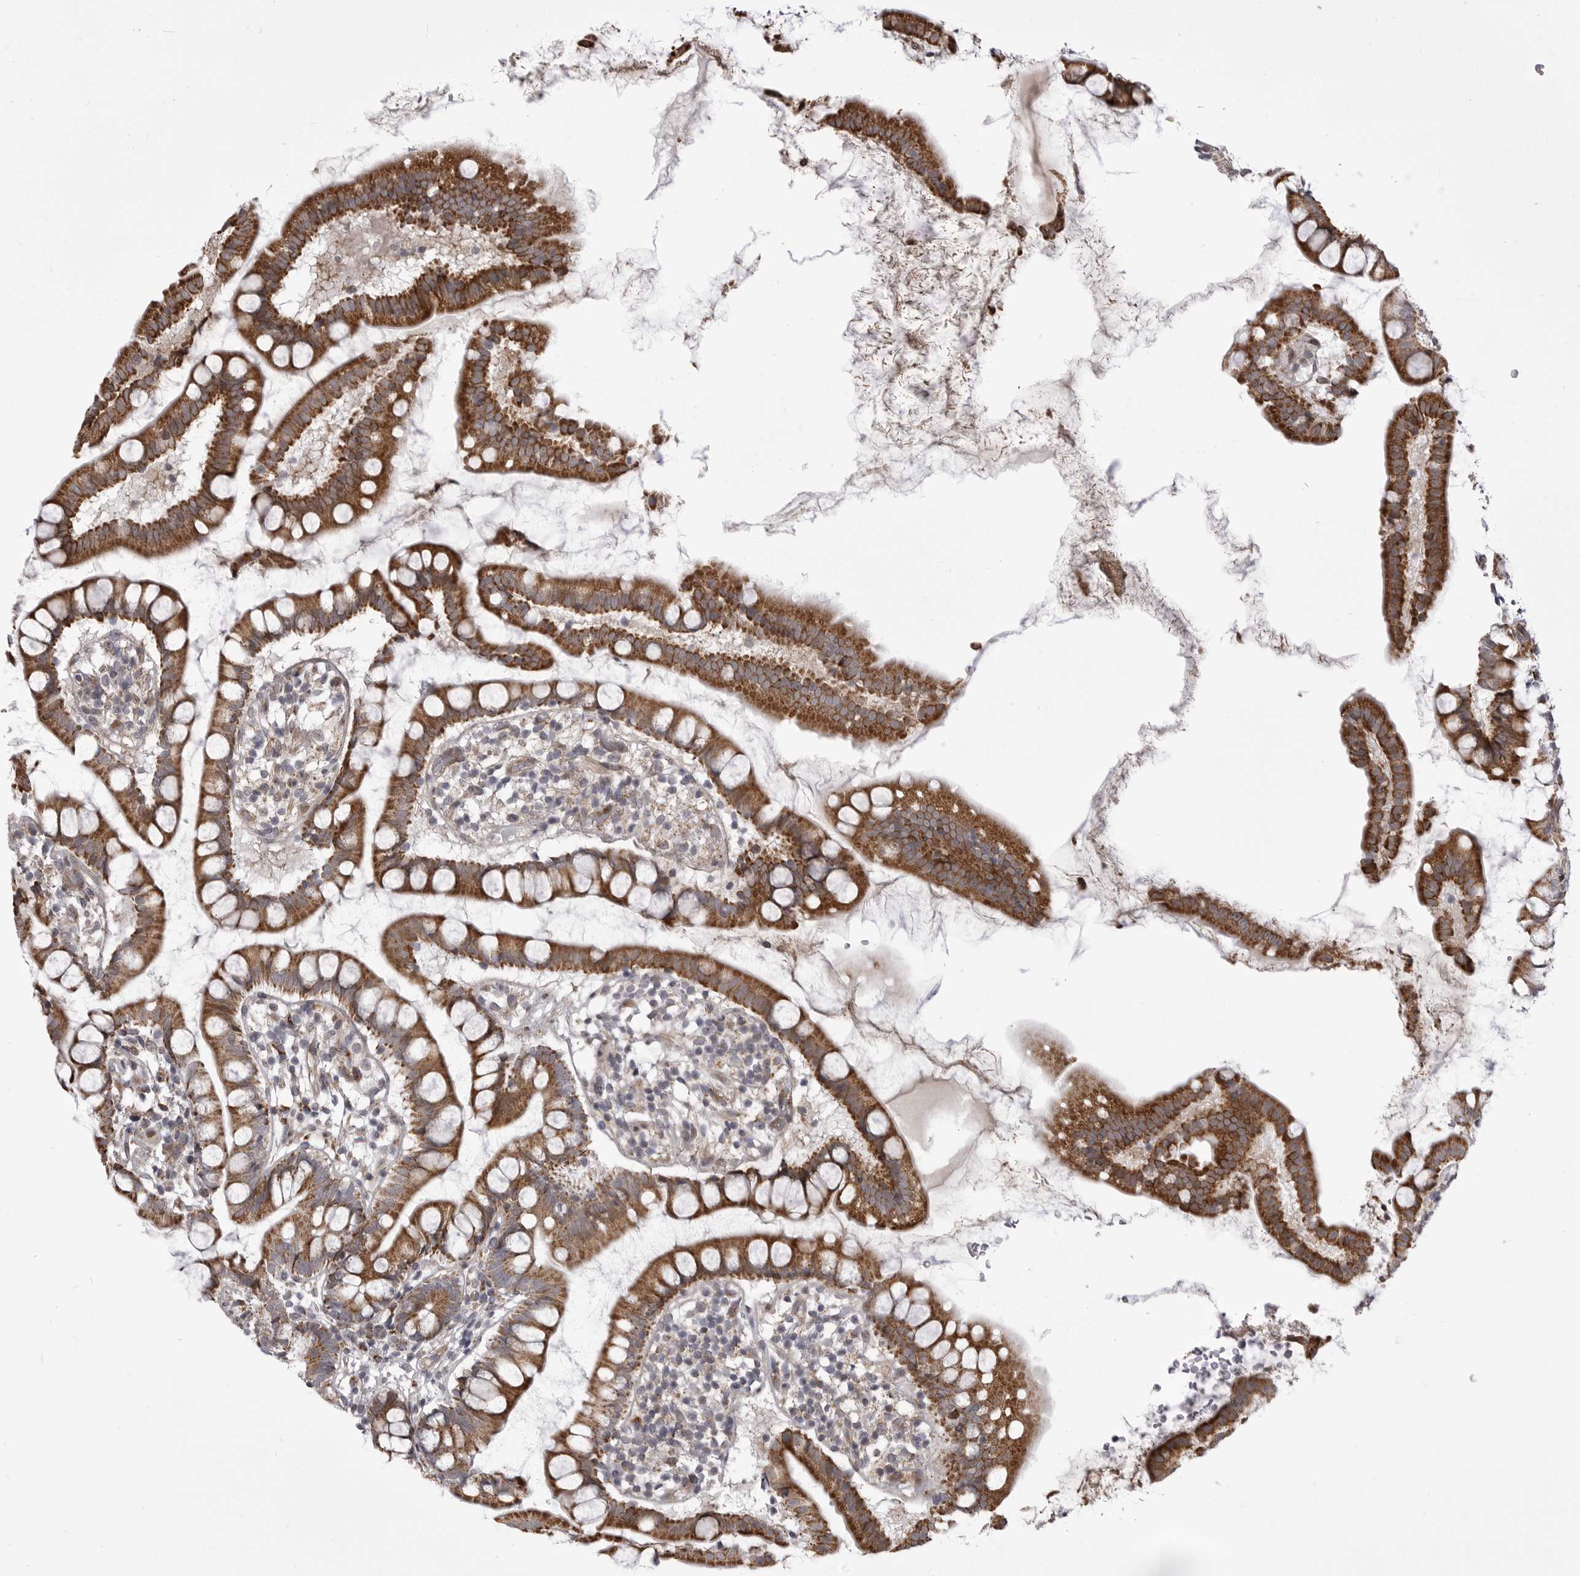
{"staining": {"intensity": "strong", "quantity": ">75%", "location": "cytoplasmic/membranous"}, "tissue": "small intestine", "cell_type": "Glandular cells", "image_type": "normal", "snomed": [{"axis": "morphology", "description": "Normal tissue, NOS"}, {"axis": "topography", "description": "Small intestine"}], "caption": "Immunohistochemical staining of benign human small intestine displays strong cytoplasmic/membranous protein expression in approximately >75% of glandular cells.", "gene": "TMPRSS11F", "patient": {"sex": "female", "age": 84}}